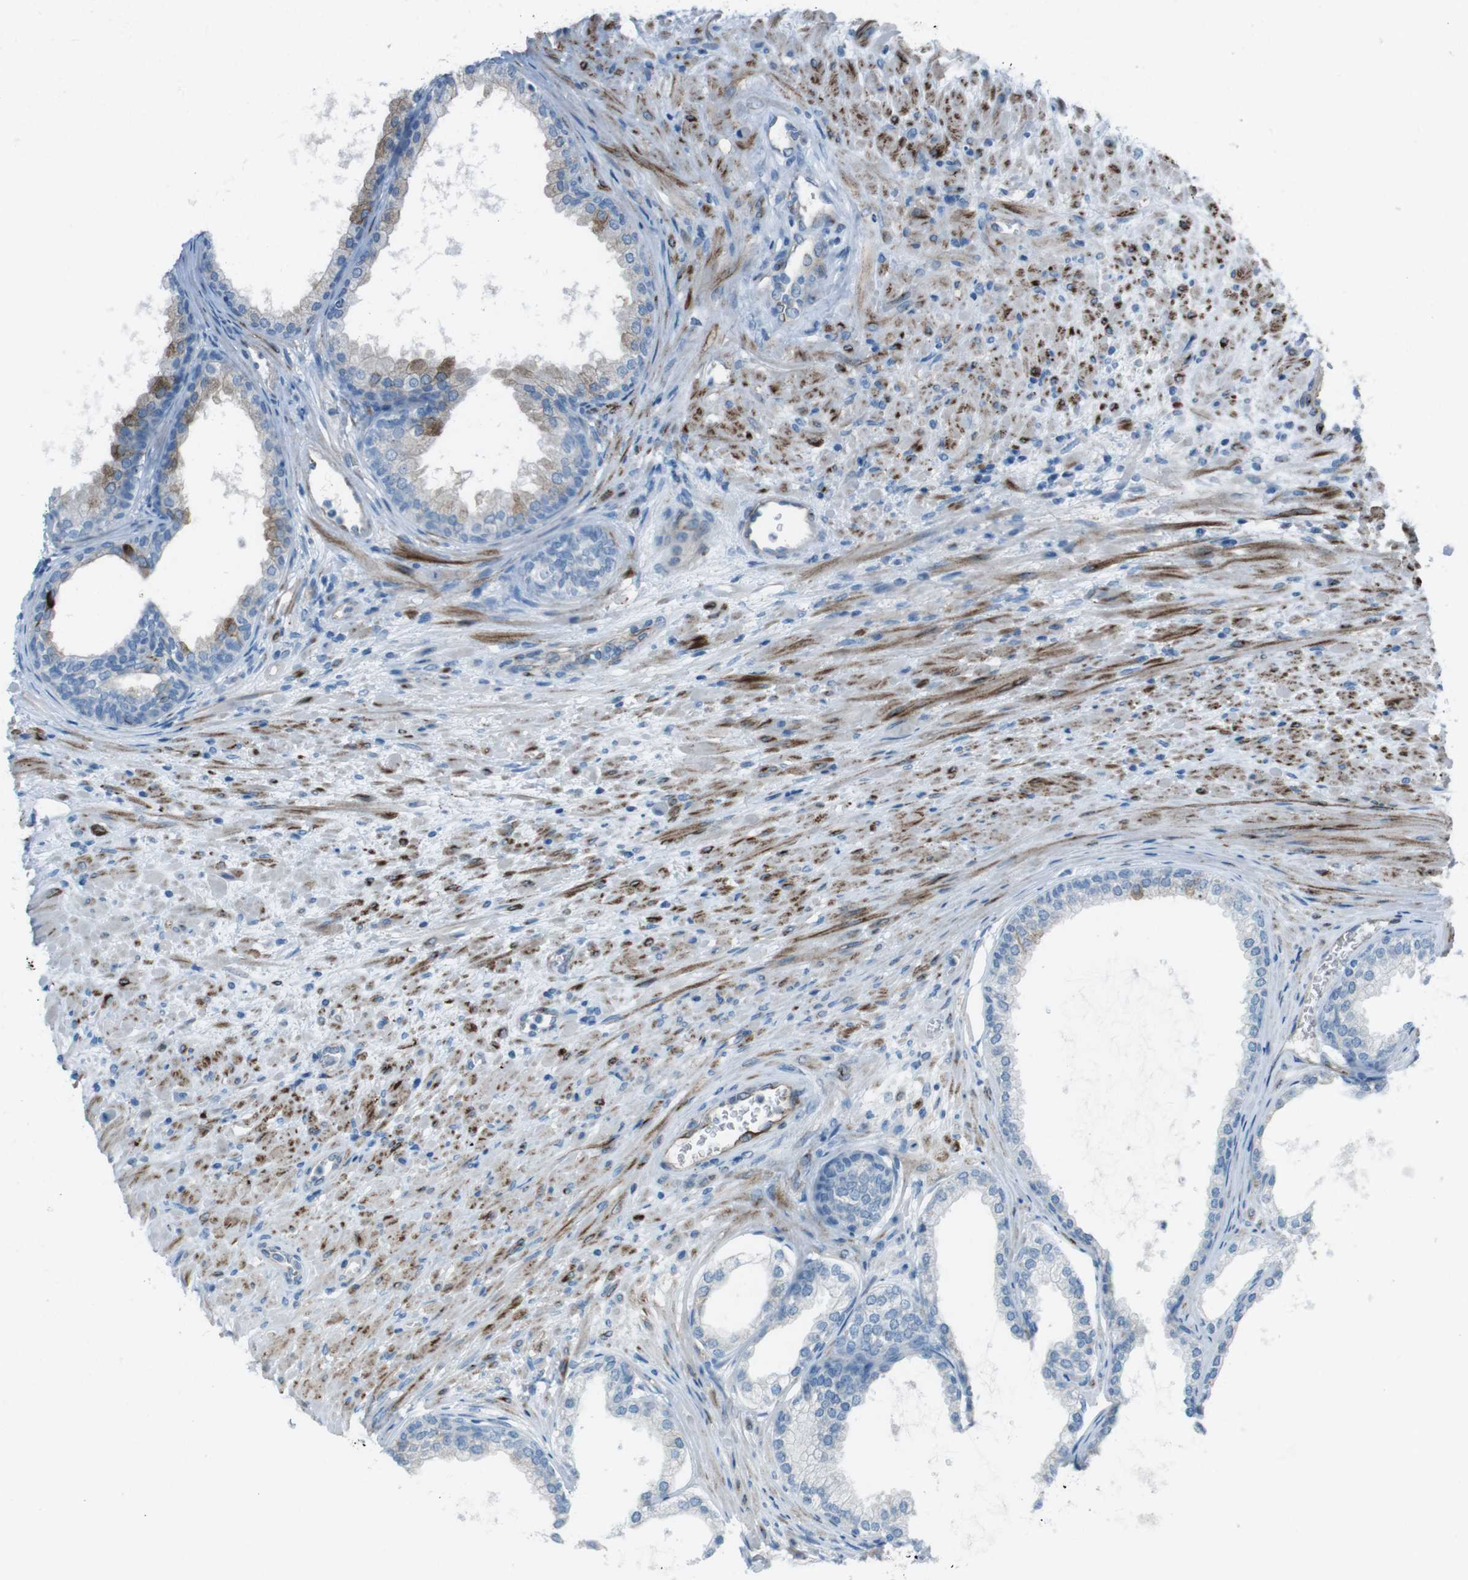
{"staining": {"intensity": "moderate", "quantity": "<25%", "location": "cytoplasmic/membranous"}, "tissue": "prostate", "cell_type": "Glandular cells", "image_type": "normal", "snomed": [{"axis": "morphology", "description": "Normal tissue, NOS"}, {"axis": "topography", "description": "Prostate"}], "caption": "Normal prostate demonstrates moderate cytoplasmic/membranous staining in about <25% of glandular cells, visualized by immunohistochemistry. (brown staining indicates protein expression, while blue staining denotes nuclei).", "gene": "TUBB2A", "patient": {"sex": "male", "age": 76}}